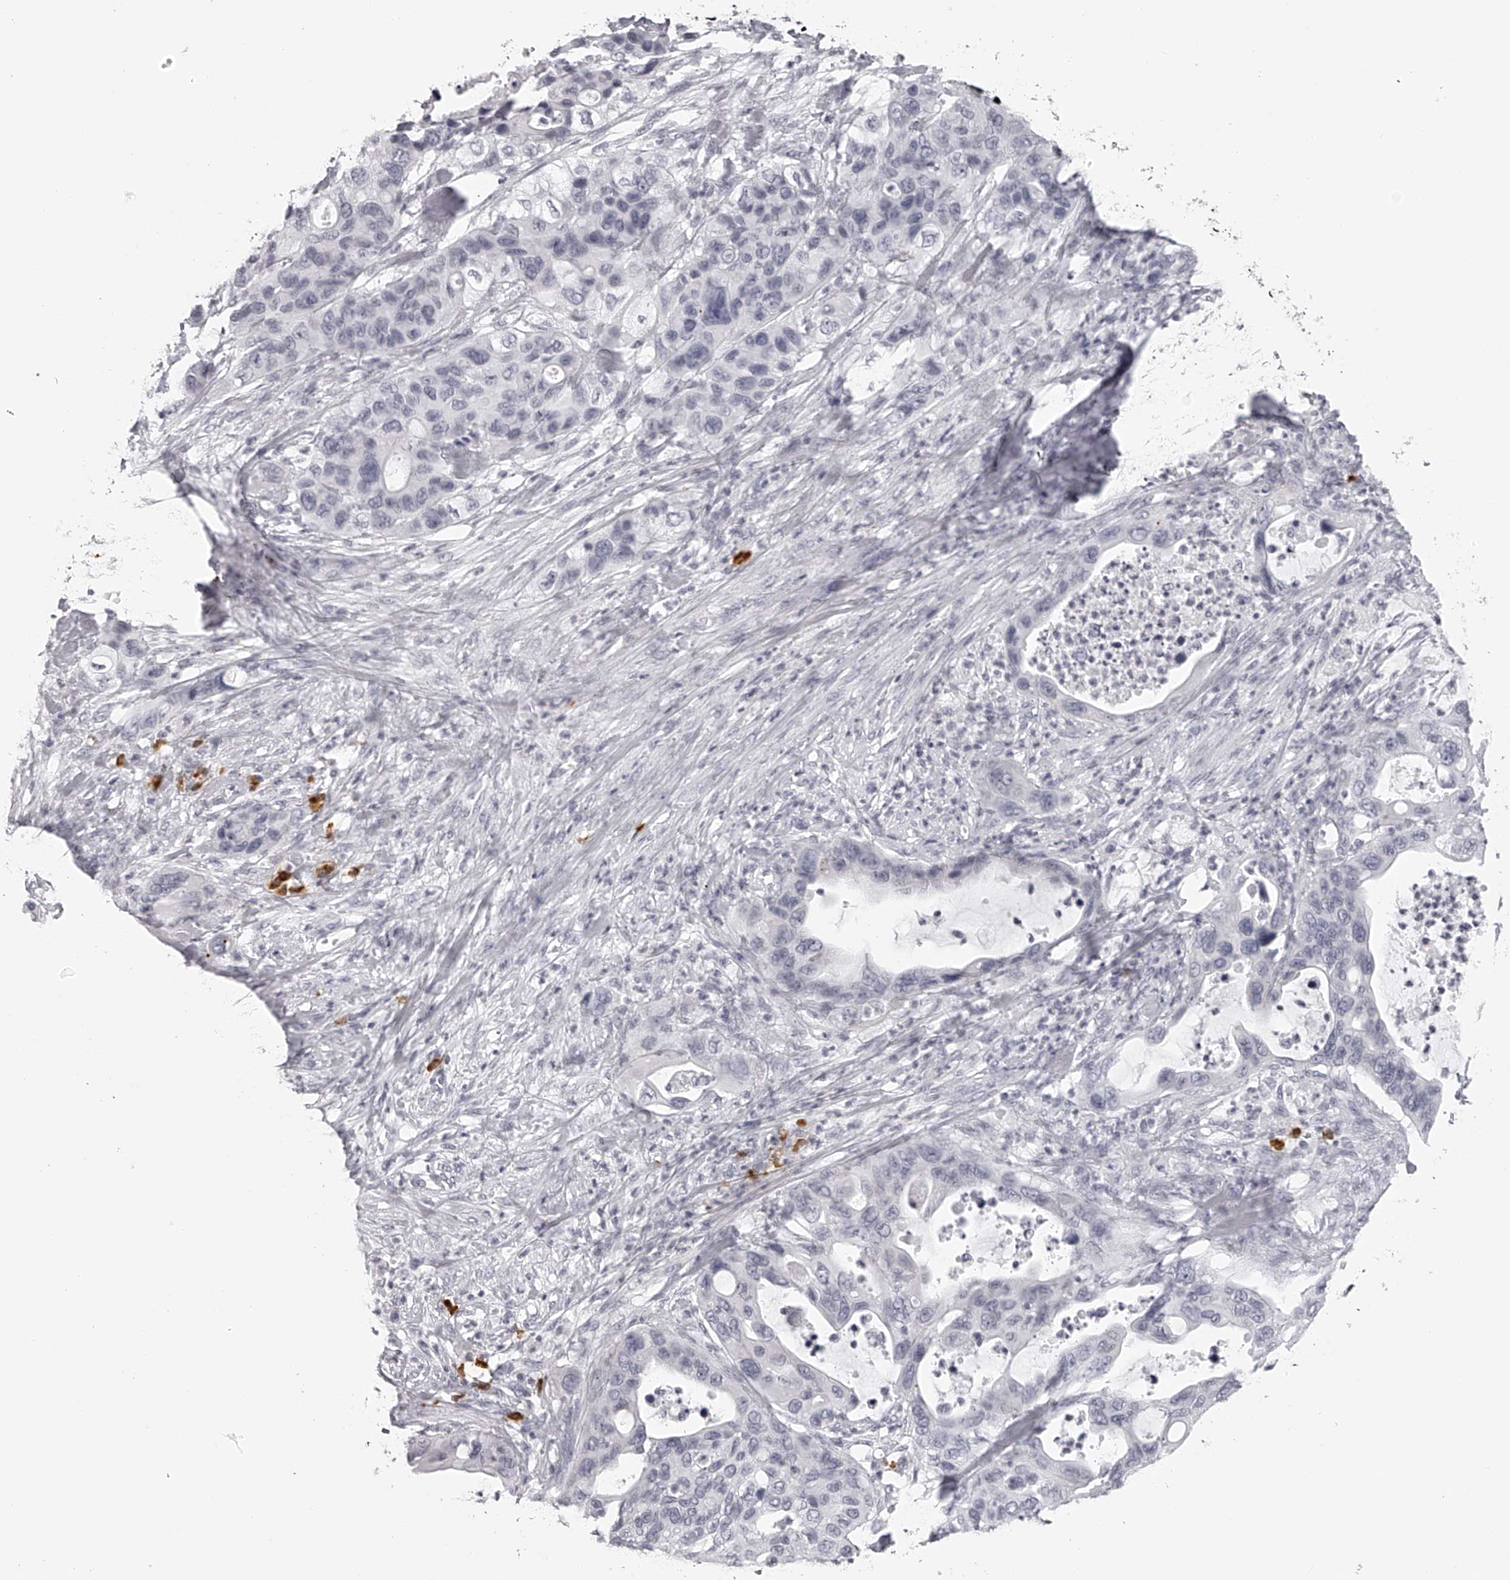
{"staining": {"intensity": "negative", "quantity": "none", "location": "none"}, "tissue": "pancreatic cancer", "cell_type": "Tumor cells", "image_type": "cancer", "snomed": [{"axis": "morphology", "description": "Adenocarcinoma, NOS"}, {"axis": "topography", "description": "Pancreas"}], "caption": "This photomicrograph is of pancreatic cancer (adenocarcinoma) stained with immunohistochemistry (IHC) to label a protein in brown with the nuclei are counter-stained blue. There is no positivity in tumor cells.", "gene": "SEC11C", "patient": {"sex": "female", "age": 71}}